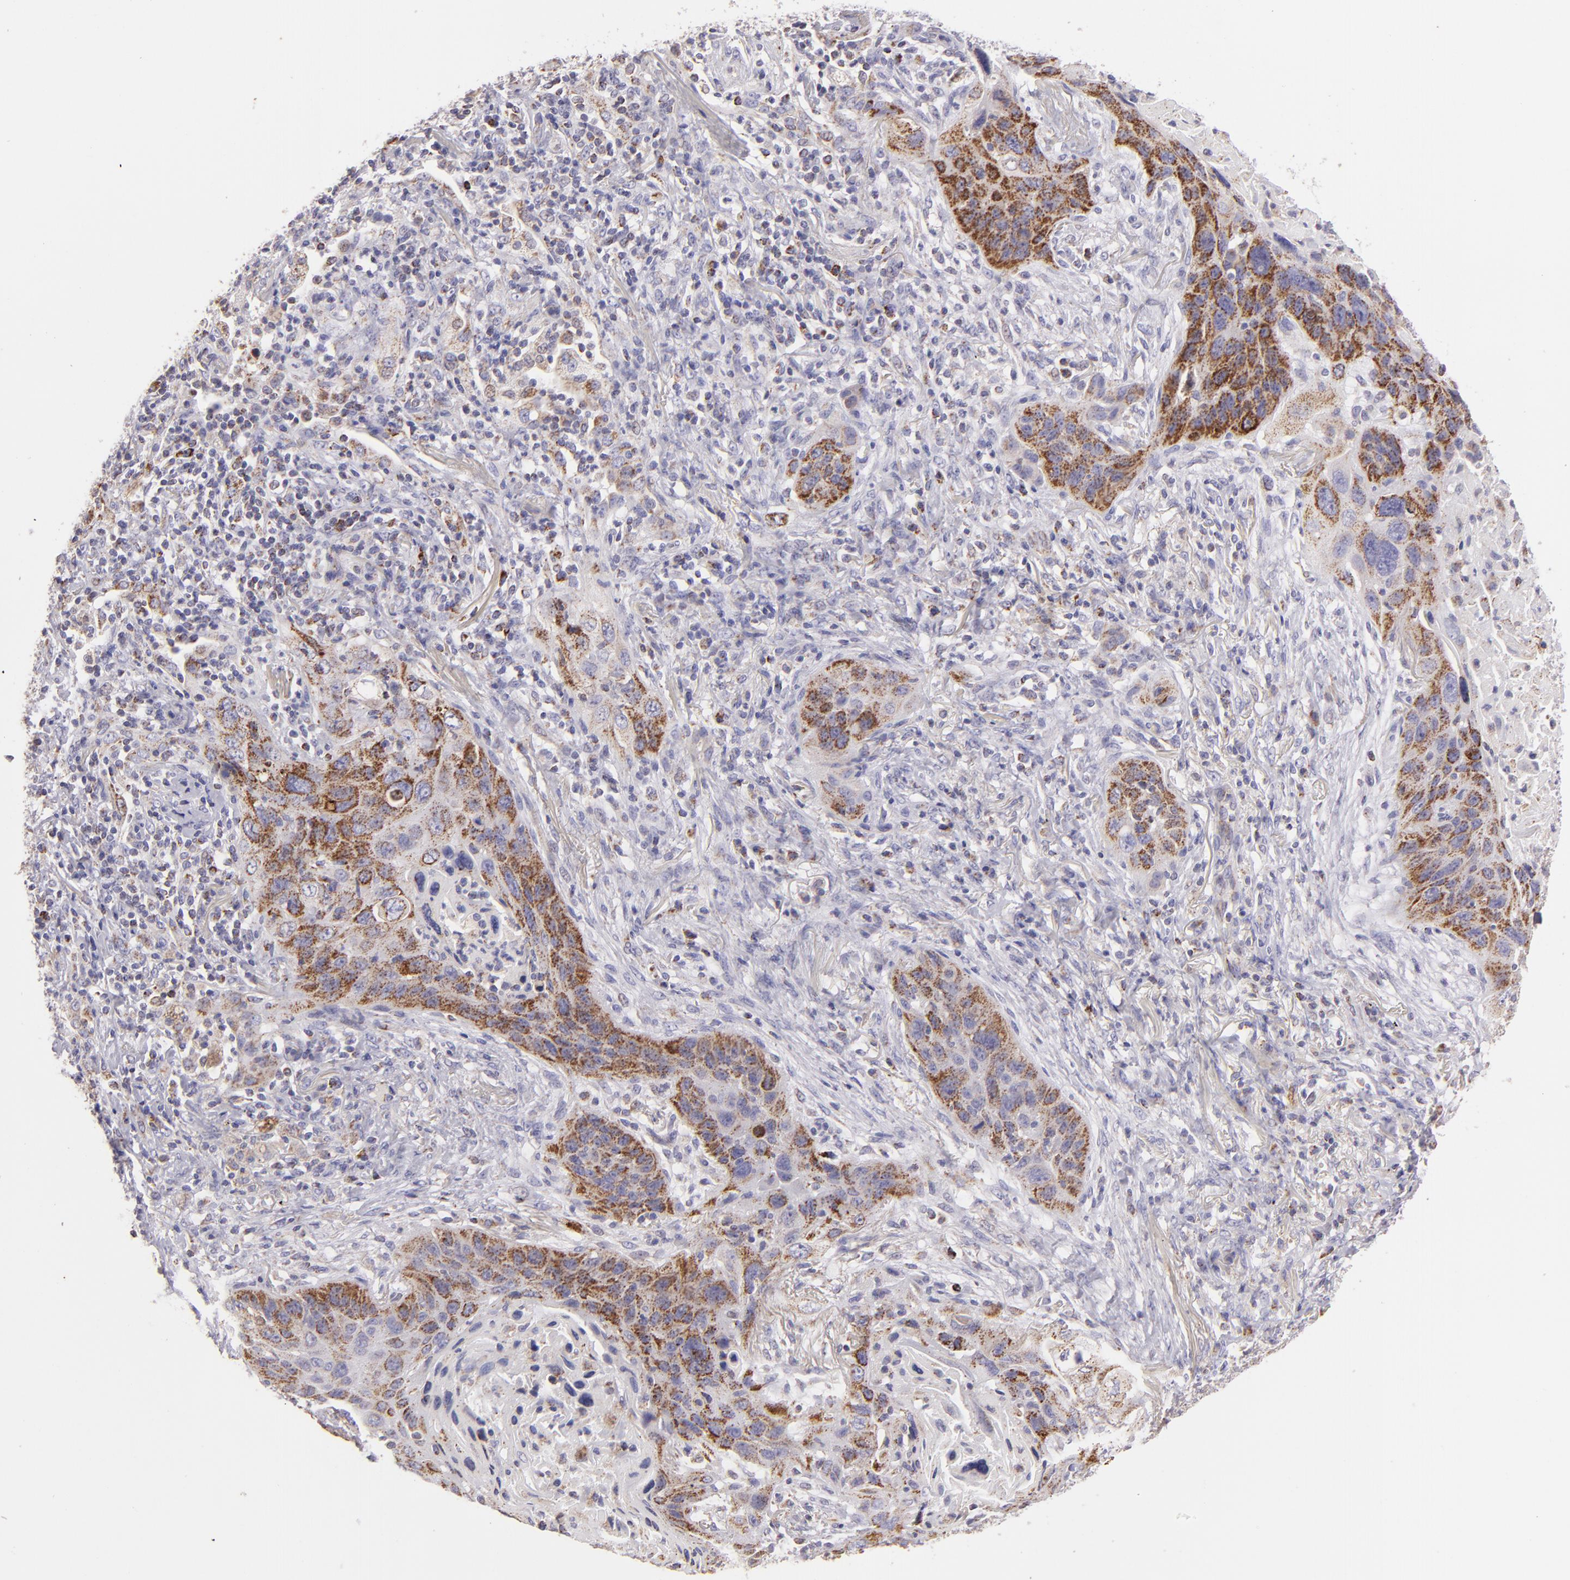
{"staining": {"intensity": "moderate", "quantity": ">75%", "location": "cytoplasmic/membranous"}, "tissue": "lung cancer", "cell_type": "Tumor cells", "image_type": "cancer", "snomed": [{"axis": "morphology", "description": "Squamous cell carcinoma, NOS"}, {"axis": "topography", "description": "Lung"}], "caption": "Squamous cell carcinoma (lung) stained for a protein (brown) exhibits moderate cytoplasmic/membranous positive expression in about >75% of tumor cells.", "gene": "HSPD1", "patient": {"sex": "female", "age": 67}}